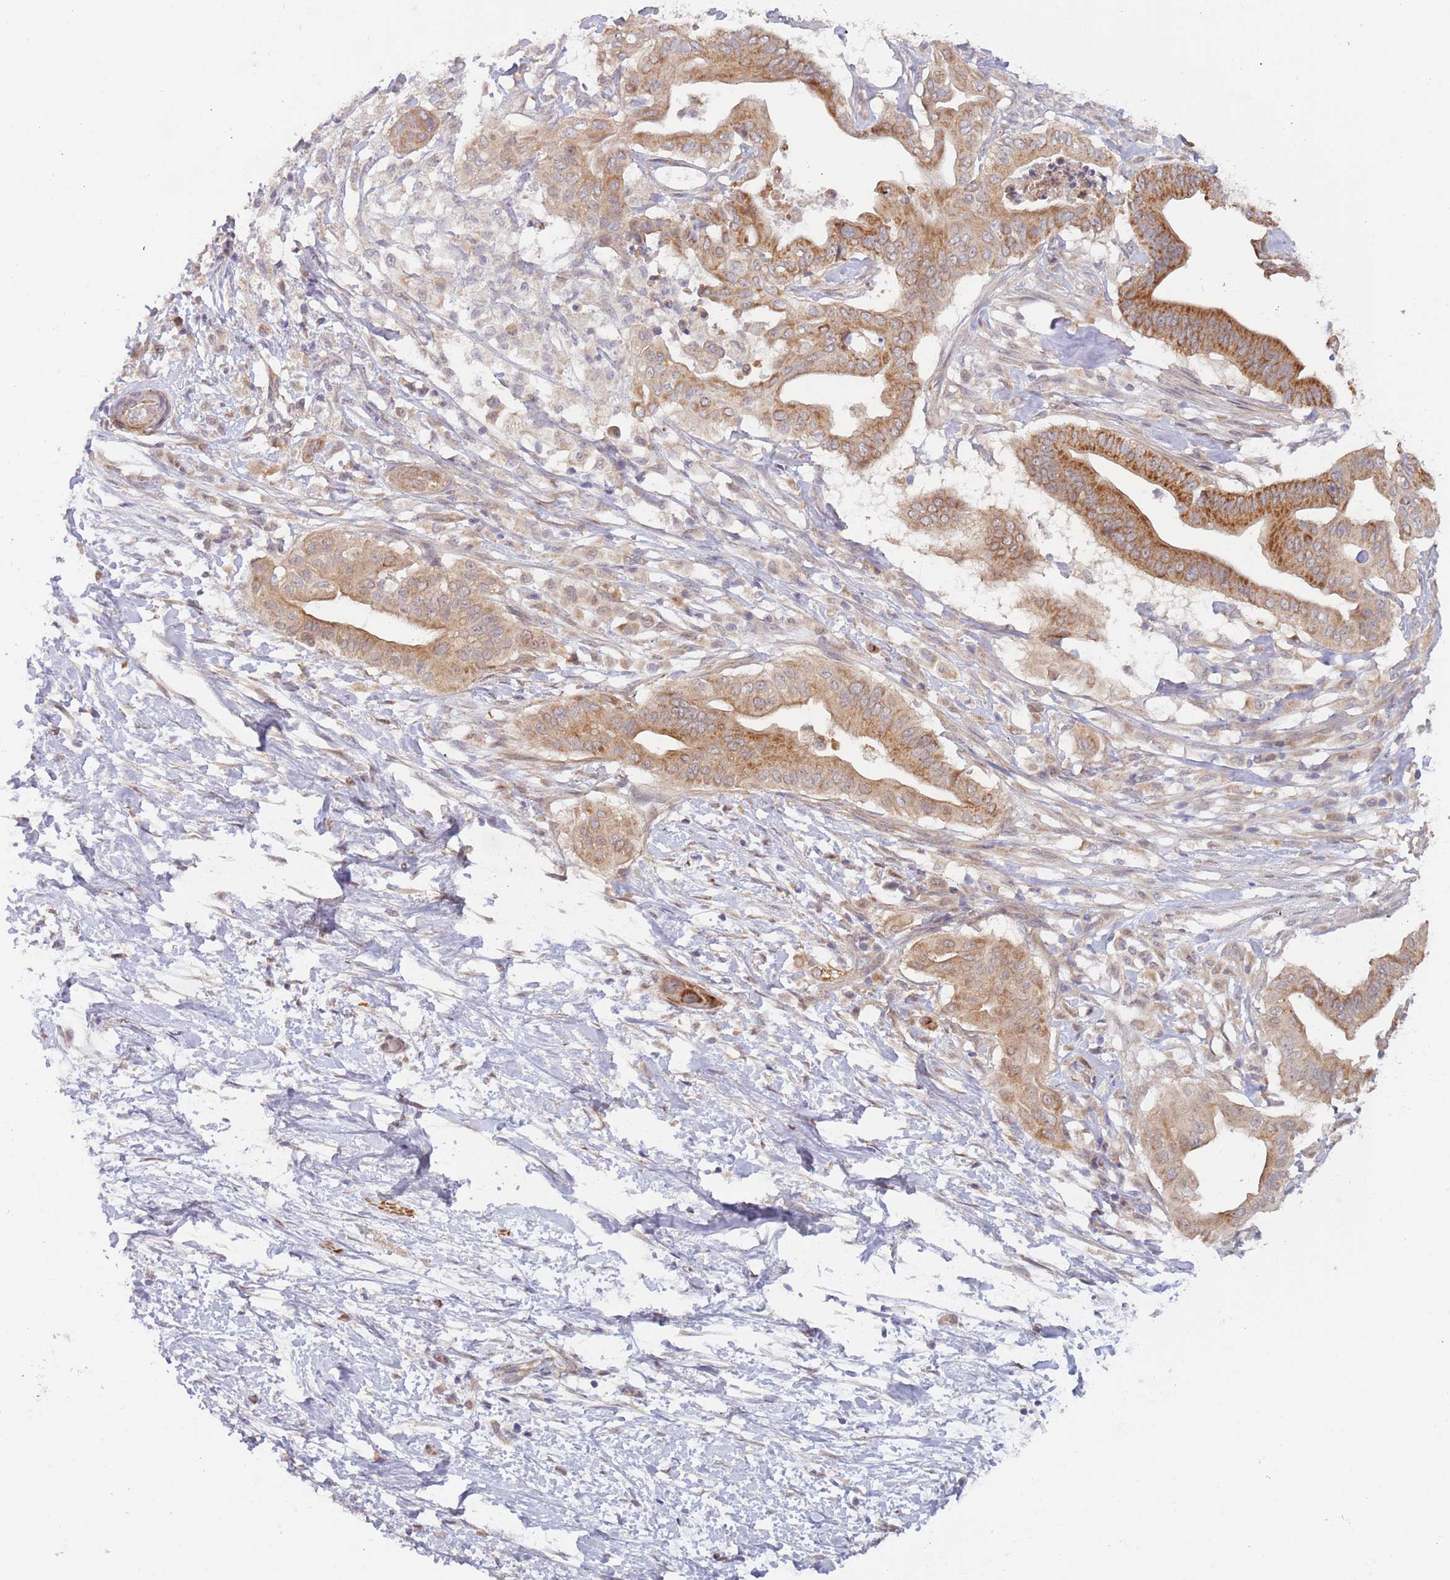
{"staining": {"intensity": "strong", "quantity": ">75%", "location": "cytoplasmic/membranous"}, "tissue": "pancreatic cancer", "cell_type": "Tumor cells", "image_type": "cancer", "snomed": [{"axis": "morphology", "description": "Adenocarcinoma, NOS"}, {"axis": "topography", "description": "Pancreas"}], "caption": "Adenocarcinoma (pancreatic) tissue displays strong cytoplasmic/membranous staining in approximately >75% of tumor cells", "gene": "UQCC3", "patient": {"sex": "male", "age": 68}}